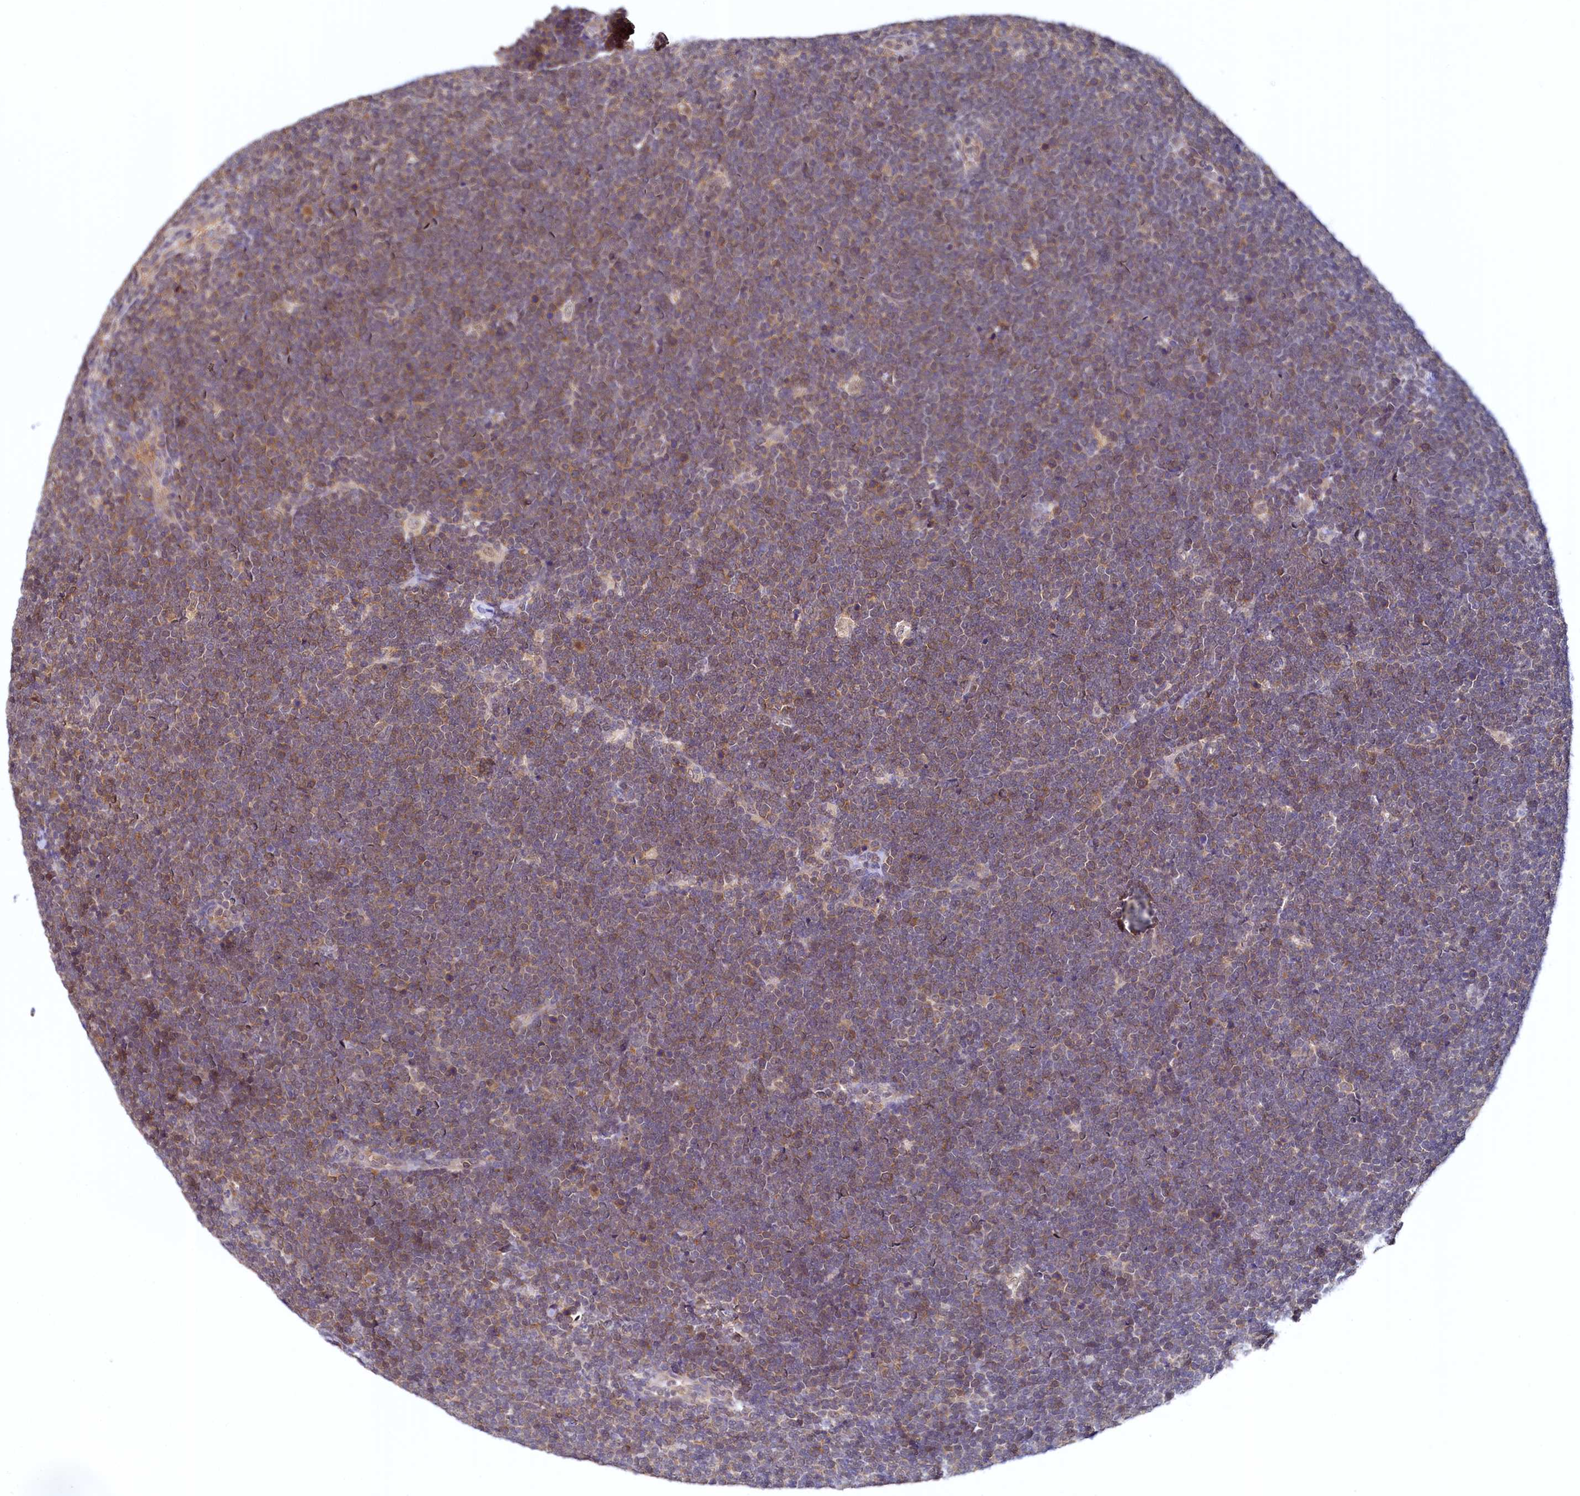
{"staining": {"intensity": "moderate", "quantity": "25%-75%", "location": "cytoplasmic/membranous"}, "tissue": "lymphoma", "cell_type": "Tumor cells", "image_type": "cancer", "snomed": [{"axis": "morphology", "description": "Malignant lymphoma, non-Hodgkin's type, High grade"}, {"axis": "topography", "description": "Lymph node"}], "caption": "Malignant lymphoma, non-Hodgkin's type (high-grade) stained with a brown dye displays moderate cytoplasmic/membranous positive positivity in about 25%-75% of tumor cells.", "gene": "PAAF1", "patient": {"sex": "male", "age": 13}}